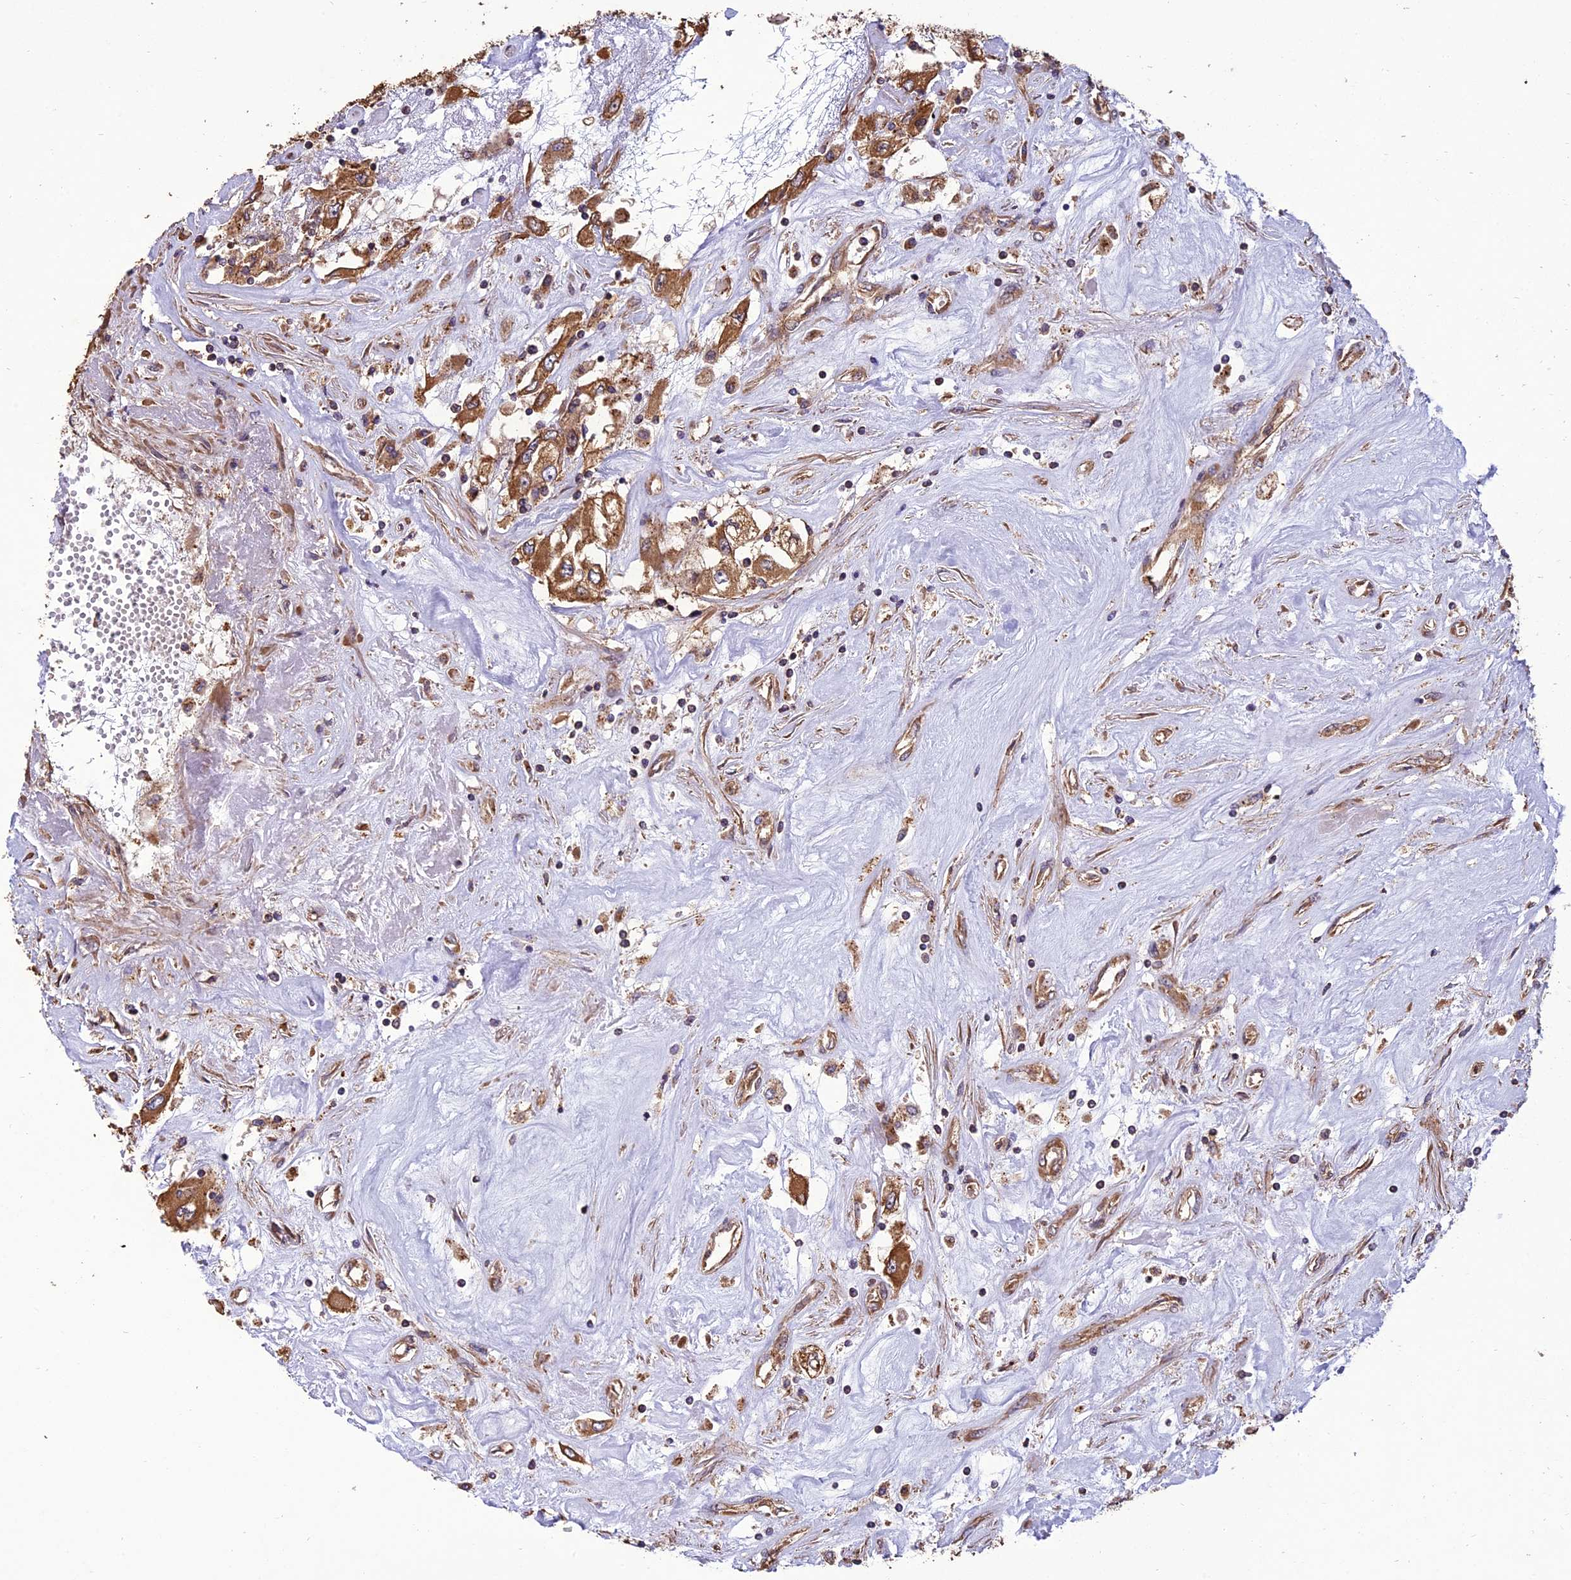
{"staining": {"intensity": "moderate", "quantity": ">75%", "location": "cytoplasmic/membranous"}, "tissue": "renal cancer", "cell_type": "Tumor cells", "image_type": "cancer", "snomed": [{"axis": "morphology", "description": "Adenocarcinoma, NOS"}, {"axis": "topography", "description": "Kidney"}], "caption": "A brown stain shows moderate cytoplasmic/membranous positivity of a protein in renal cancer (adenocarcinoma) tumor cells.", "gene": "CHMP2A", "patient": {"sex": "female", "age": 52}}